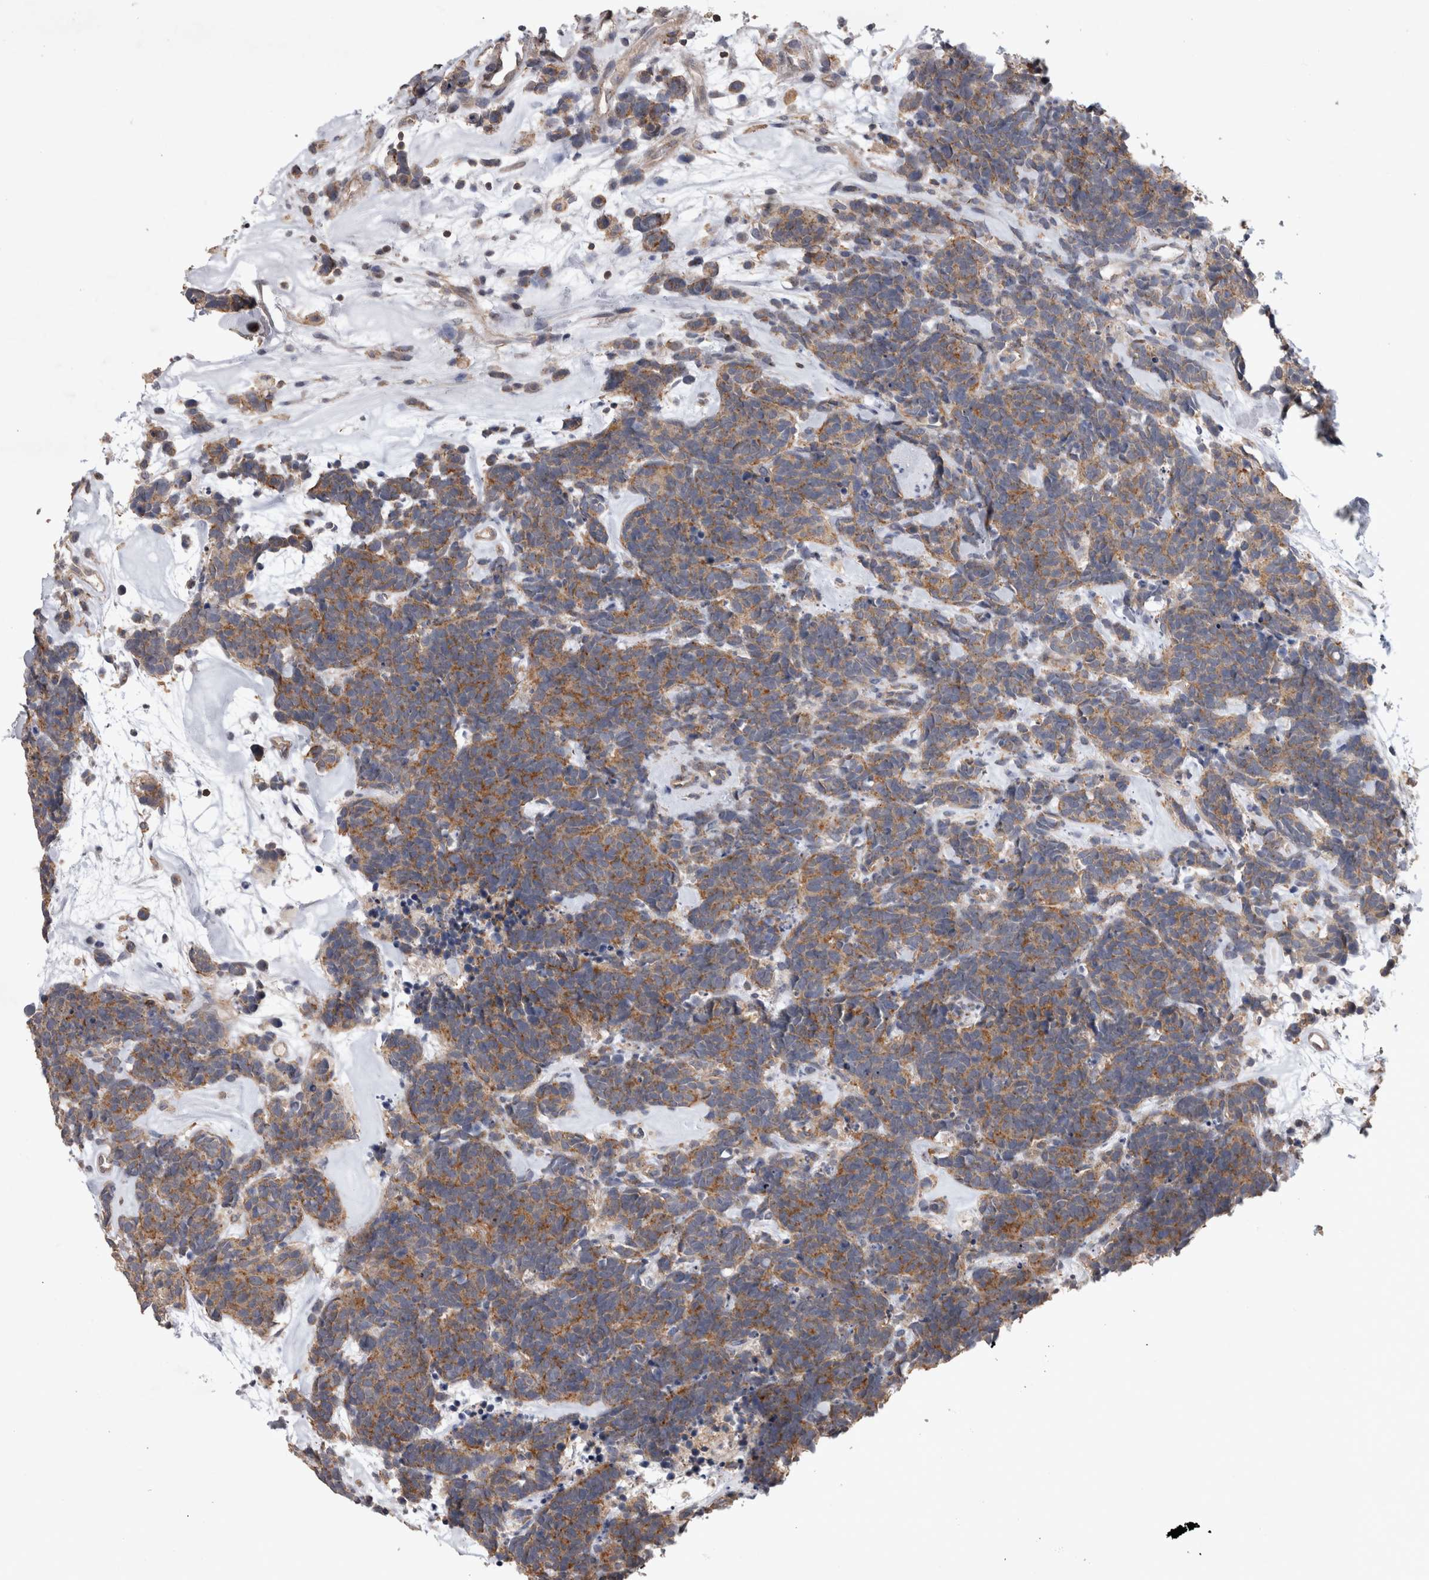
{"staining": {"intensity": "moderate", "quantity": ">75%", "location": "cytoplasmic/membranous"}, "tissue": "carcinoid", "cell_type": "Tumor cells", "image_type": "cancer", "snomed": [{"axis": "morphology", "description": "Carcinoma, NOS"}, {"axis": "morphology", "description": "Carcinoid, malignant, NOS"}, {"axis": "topography", "description": "Urinary bladder"}], "caption": "Carcinoid stained for a protein demonstrates moderate cytoplasmic/membranous positivity in tumor cells. The protein of interest is stained brown, and the nuclei are stained in blue (DAB IHC with brightfield microscopy, high magnification).", "gene": "SPATA48", "patient": {"sex": "male", "age": 57}}